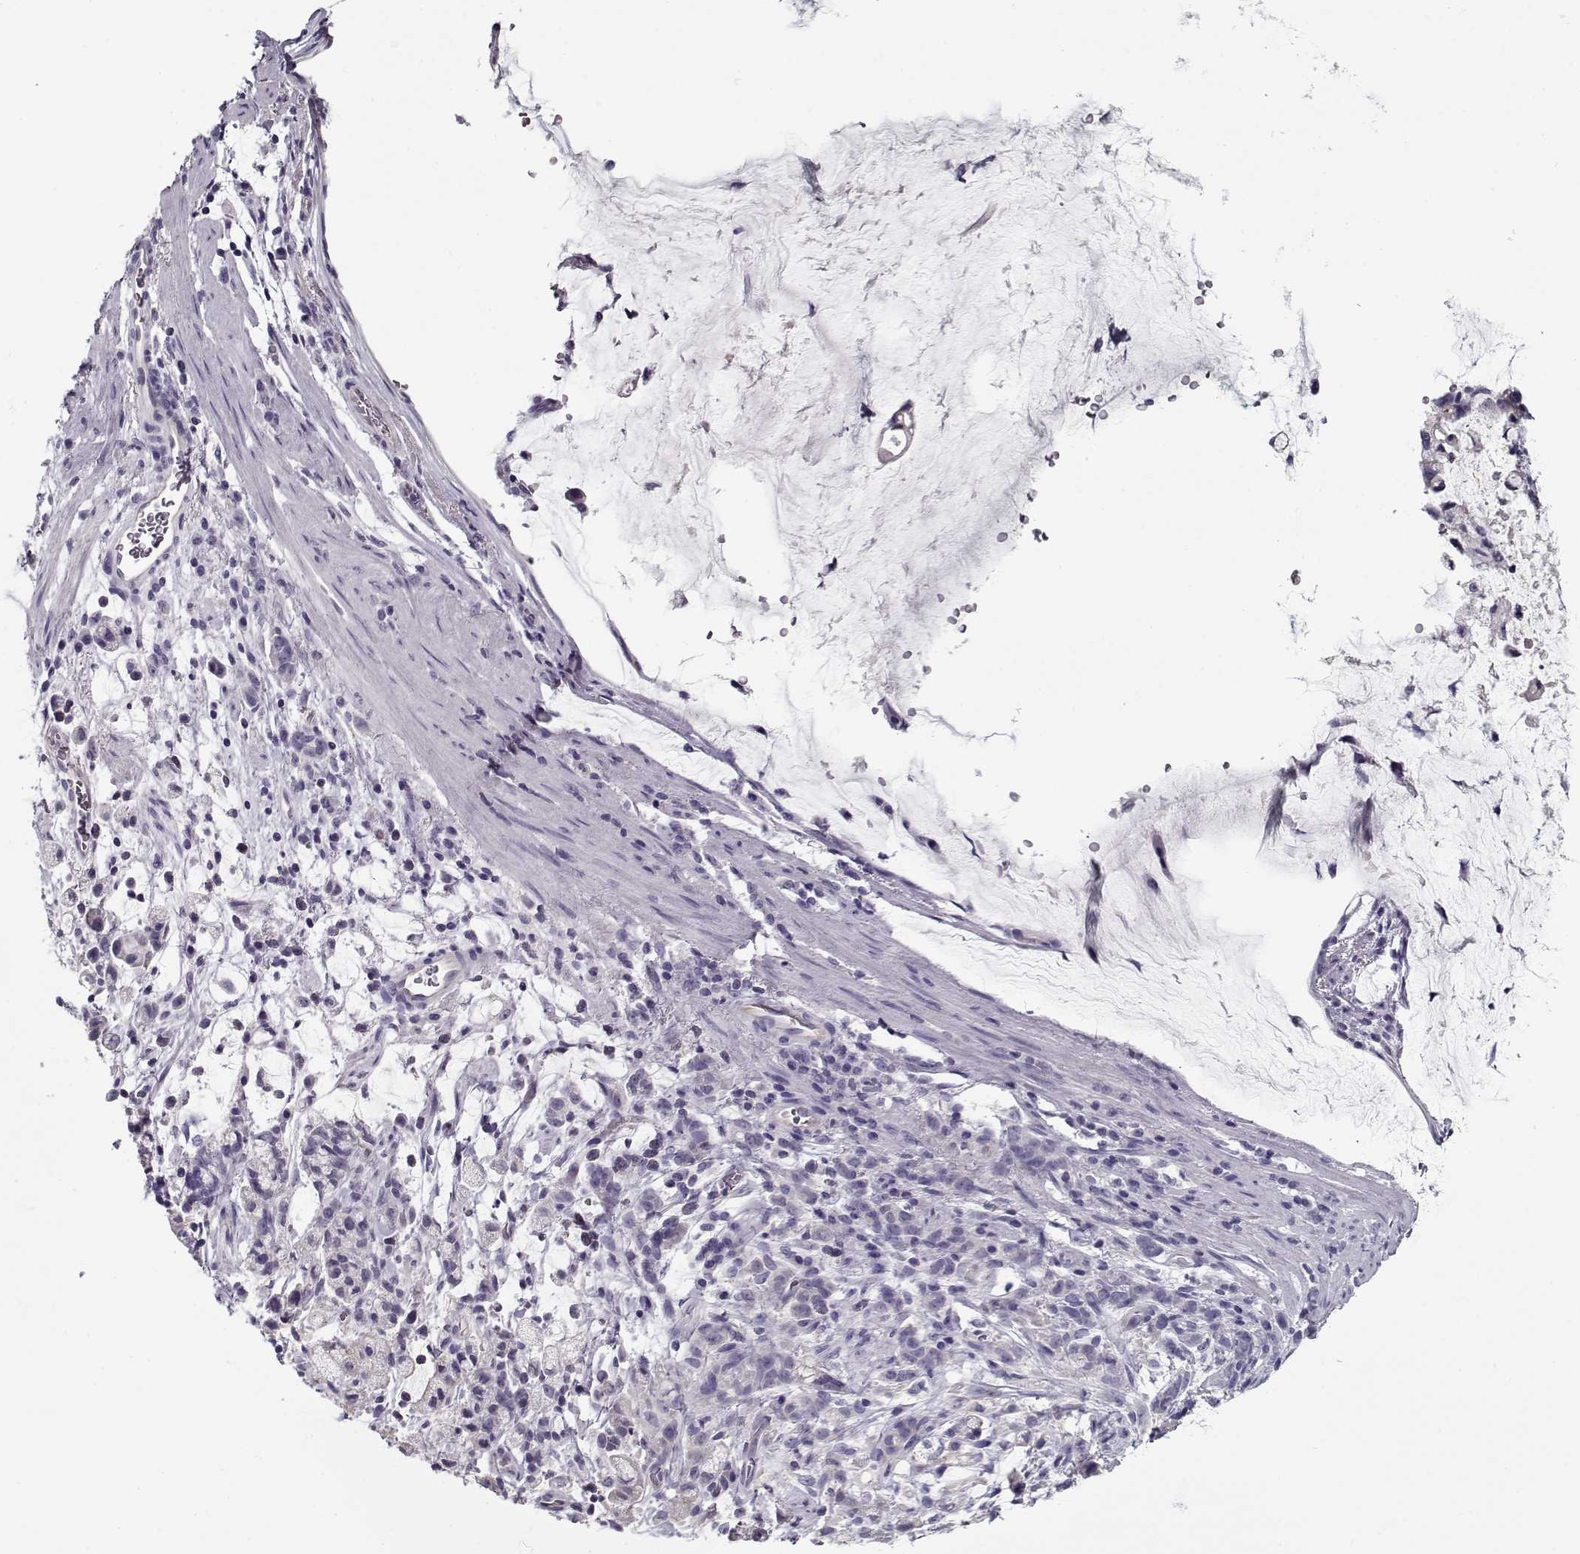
{"staining": {"intensity": "negative", "quantity": "none", "location": "none"}, "tissue": "stomach cancer", "cell_type": "Tumor cells", "image_type": "cancer", "snomed": [{"axis": "morphology", "description": "Adenocarcinoma, NOS"}, {"axis": "topography", "description": "Stomach"}], "caption": "Immunohistochemical staining of adenocarcinoma (stomach) shows no significant expression in tumor cells.", "gene": "CCDC136", "patient": {"sex": "female", "age": 60}}